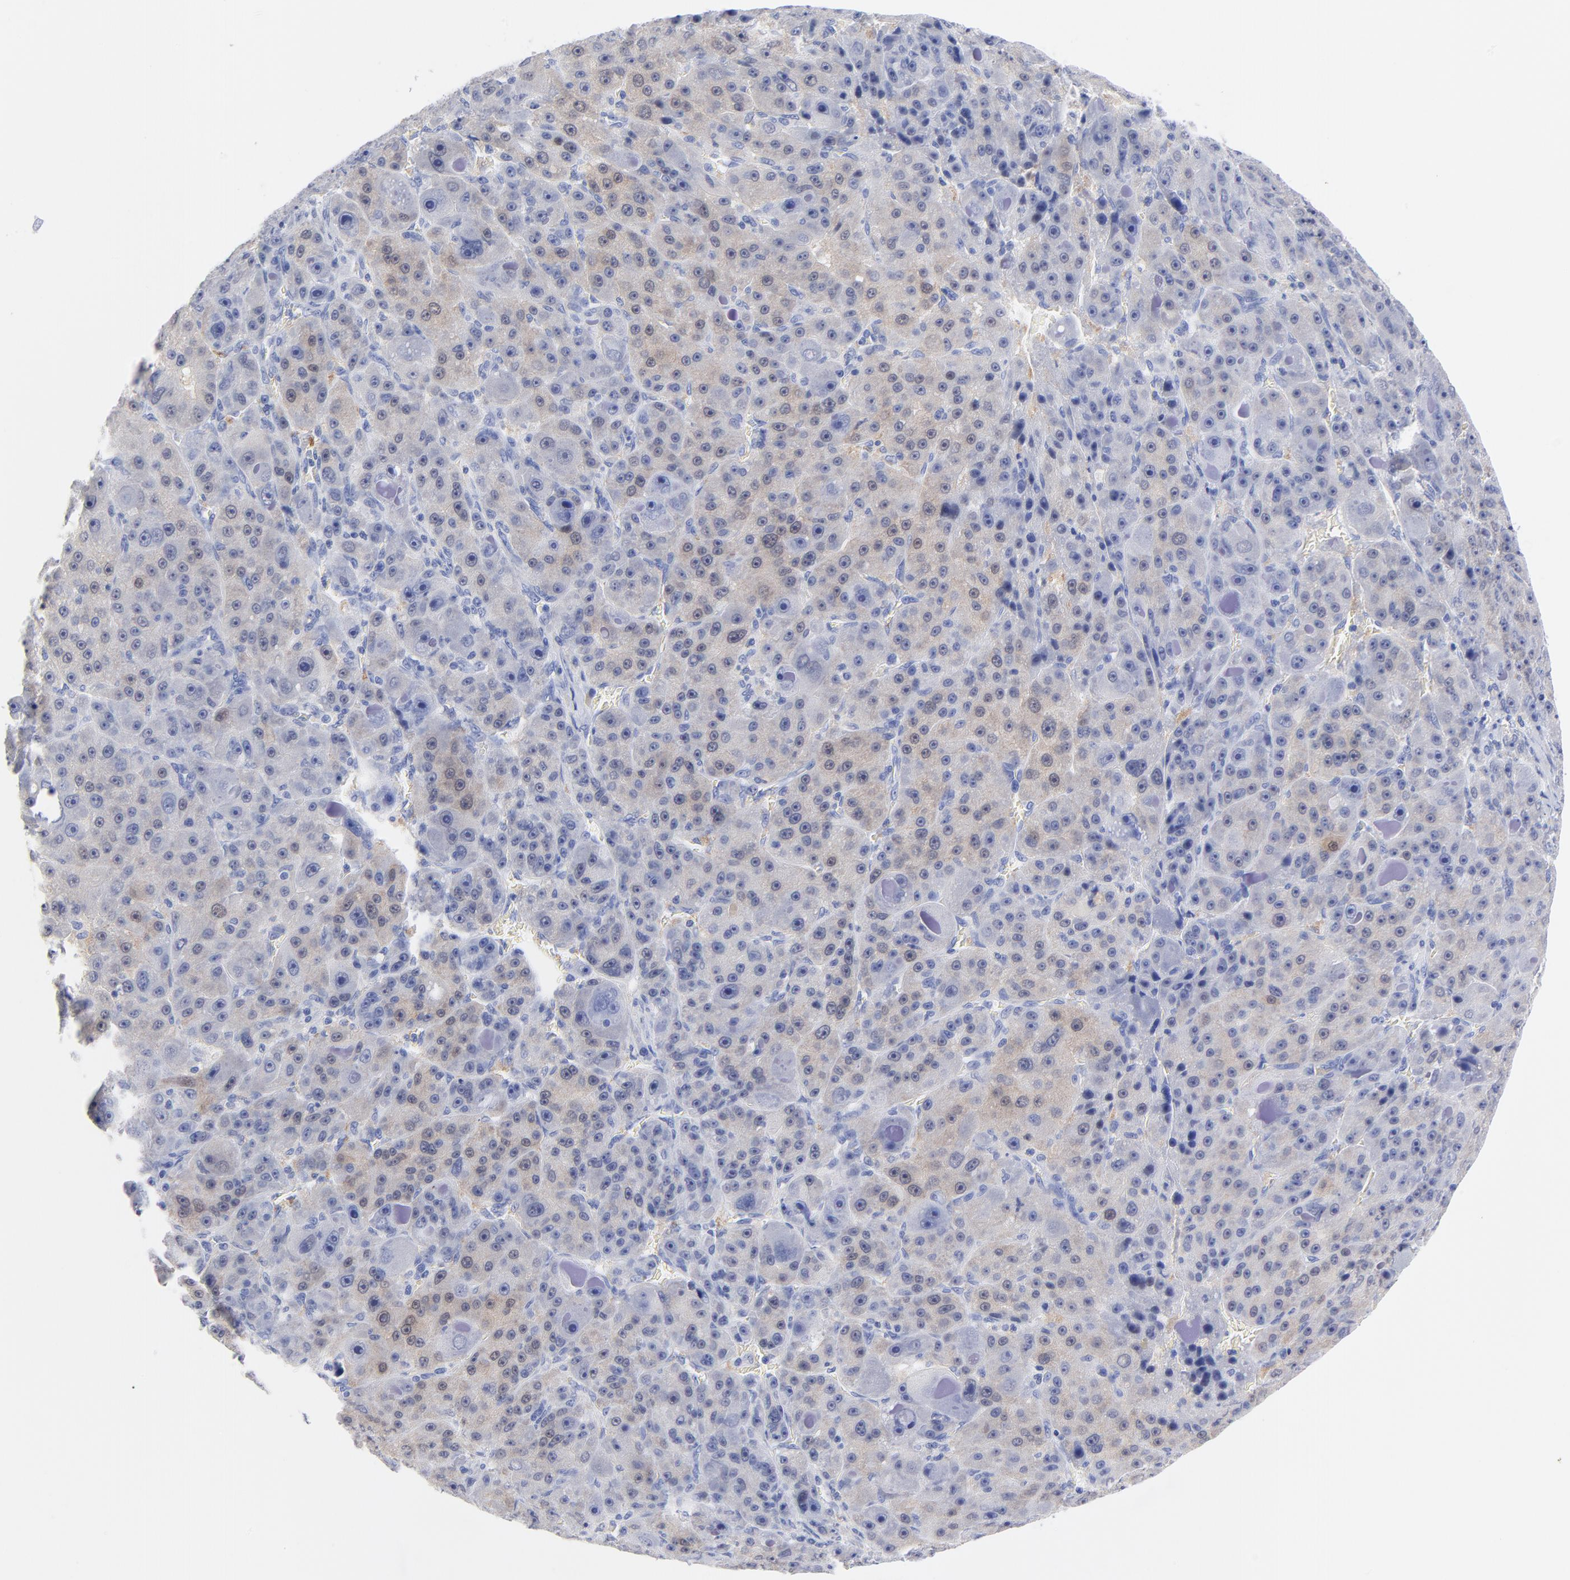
{"staining": {"intensity": "weak", "quantity": ">75%", "location": "cytoplasmic/membranous"}, "tissue": "liver cancer", "cell_type": "Tumor cells", "image_type": "cancer", "snomed": [{"axis": "morphology", "description": "Carcinoma, Hepatocellular, NOS"}, {"axis": "topography", "description": "Liver"}], "caption": "Immunohistochemistry (IHC) of liver cancer reveals low levels of weak cytoplasmic/membranous positivity in about >75% of tumor cells.", "gene": "ACY1", "patient": {"sex": "male", "age": 76}}